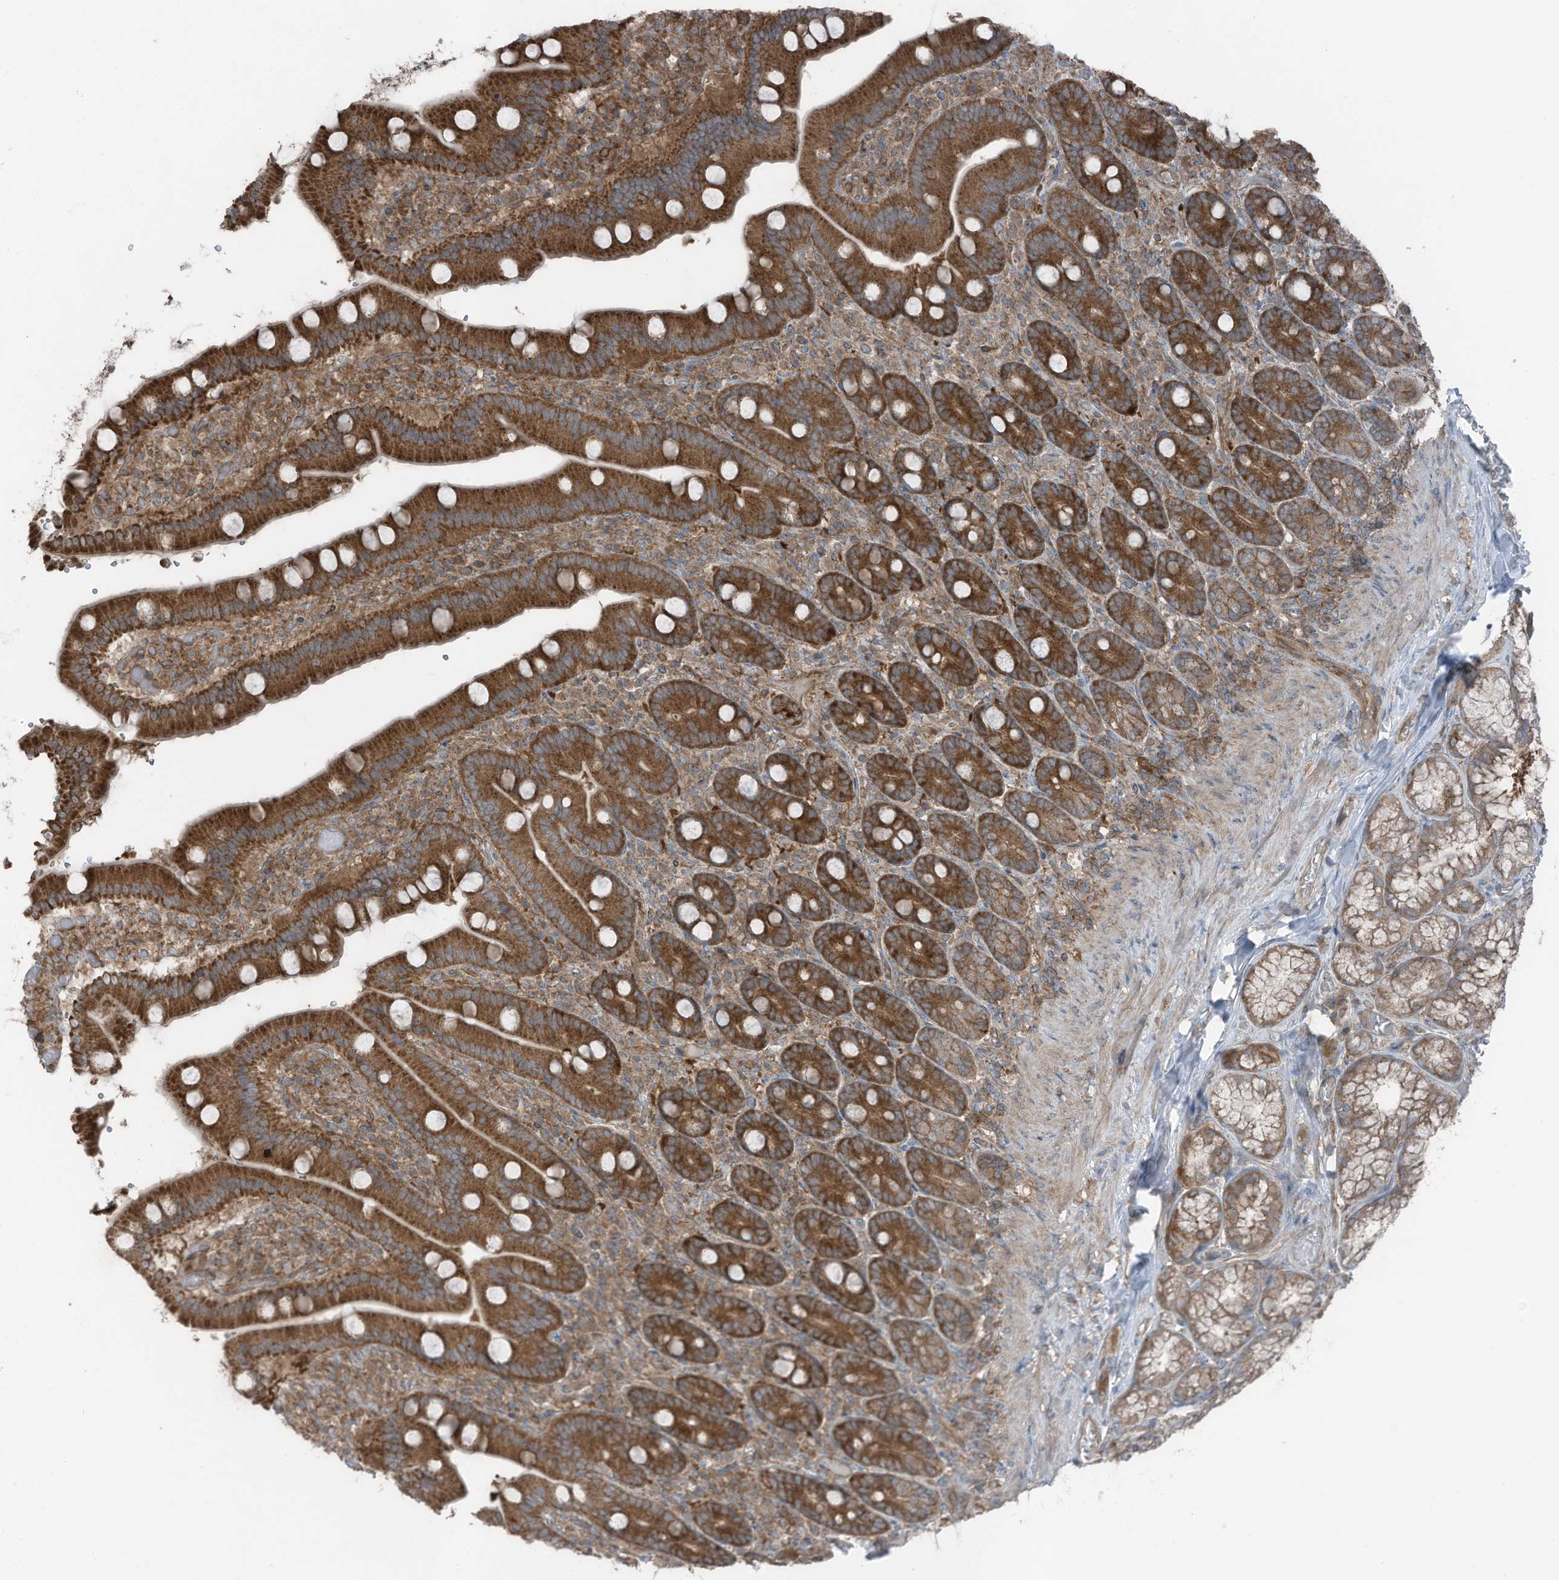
{"staining": {"intensity": "strong", "quantity": ">75%", "location": "cytoplasmic/membranous"}, "tissue": "duodenum", "cell_type": "Glandular cells", "image_type": "normal", "snomed": [{"axis": "morphology", "description": "Normal tissue, NOS"}, {"axis": "topography", "description": "Duodenum"}], "caption": "An image showing strong cytoplasmic/membranous positivity in approximately >75% of glandular cells in unremarkable duodenum, as visualized by brown immunohistochemical staining.", "gene": "TXNDC9", "patient": {"sex": "female", "age": 62}}